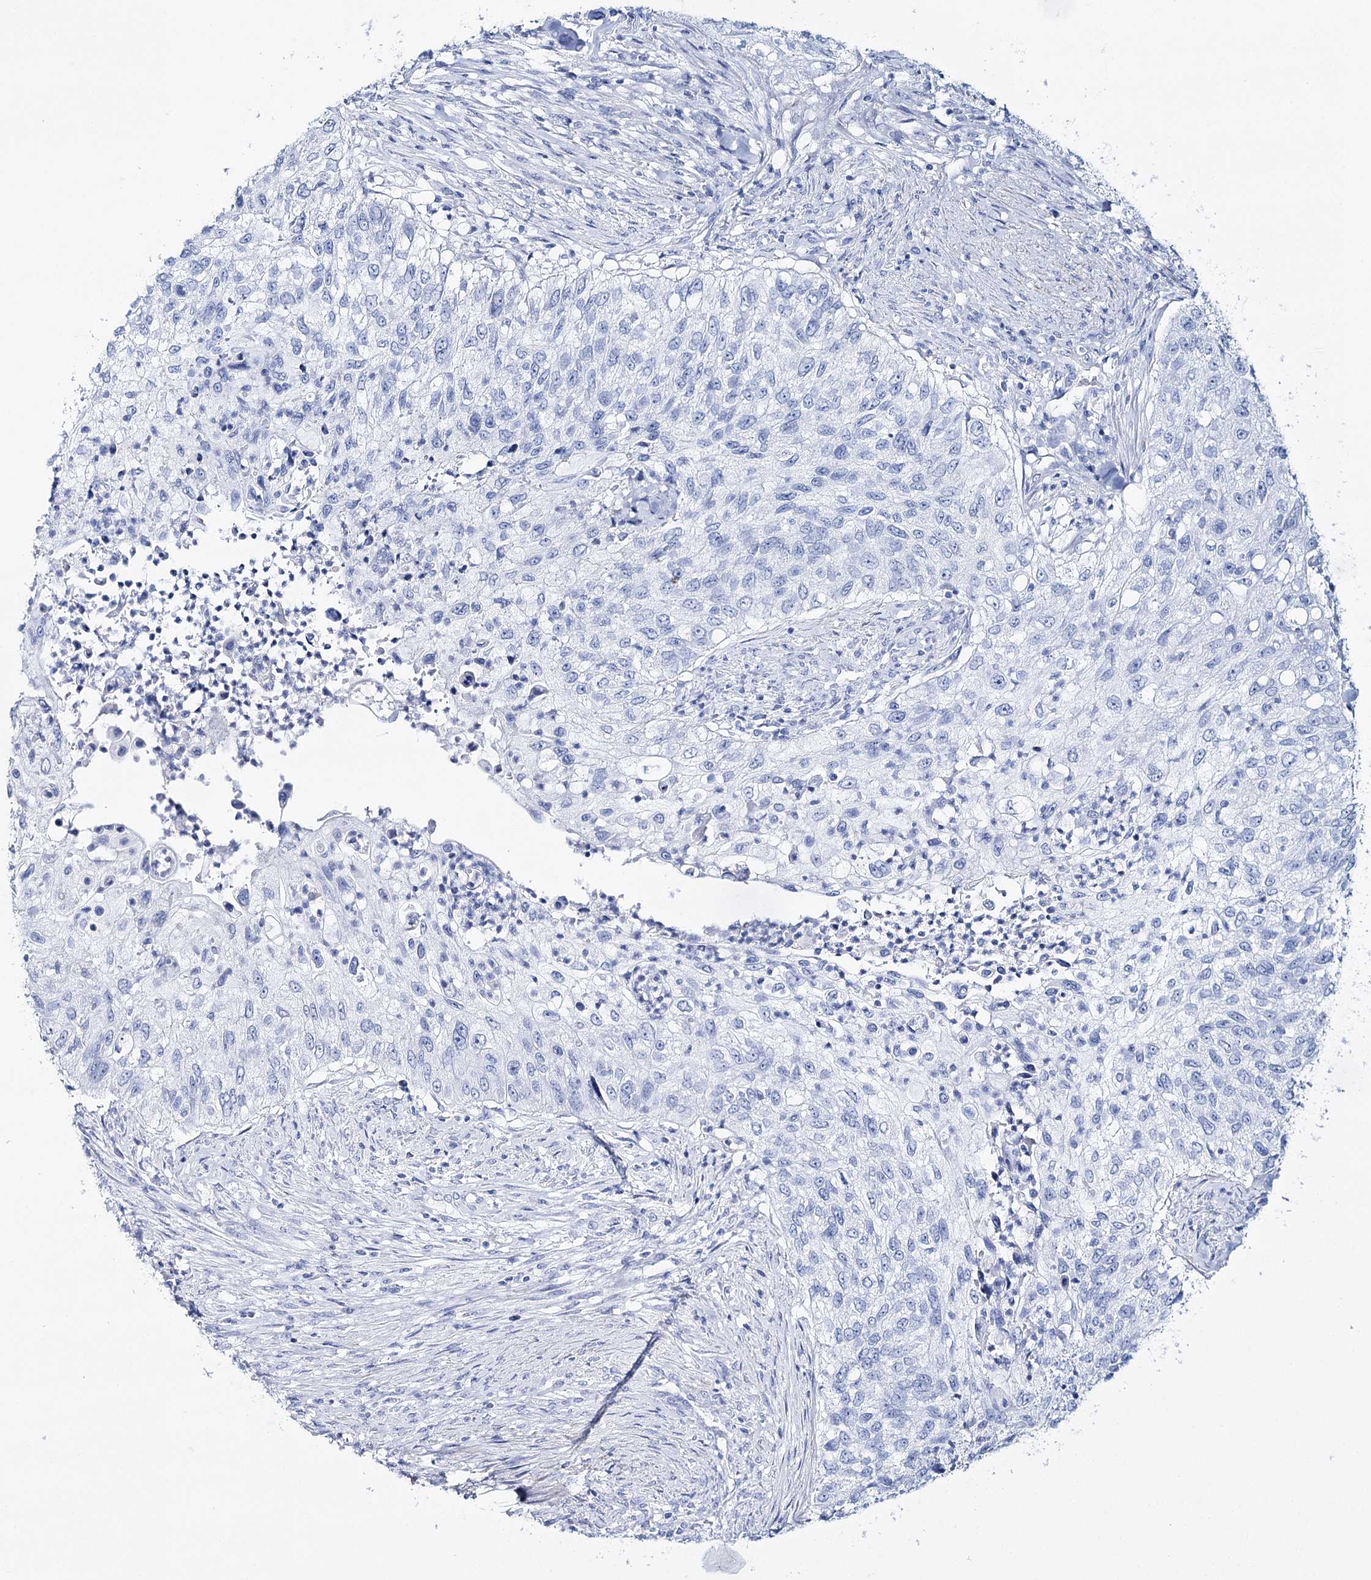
{"staining": {"intensity": "negative", "quantity": "none", "location": "none"}, "tissue": "urothelial cancer", "cell_type": "Tumor cells", "image_type": "cancer", "snomed": [{"axis": "morphology", "description": "Urothelial carcinoma, High grade"}, {"axis": "topography", "description": "Urinary bladder"}], "caption": "DAB (3,3'-diaminobenzidine) immunohistochemical staining of urothelial carcinoma (high-grade) demonstrates no significant expression in tumor cells. (DAB (3,3'-diaminobenzidine) immunohistochemistry with hematoxylin counter stain).", "gene": "CSN3", "patient": {"sex": "female", "age": 60}}